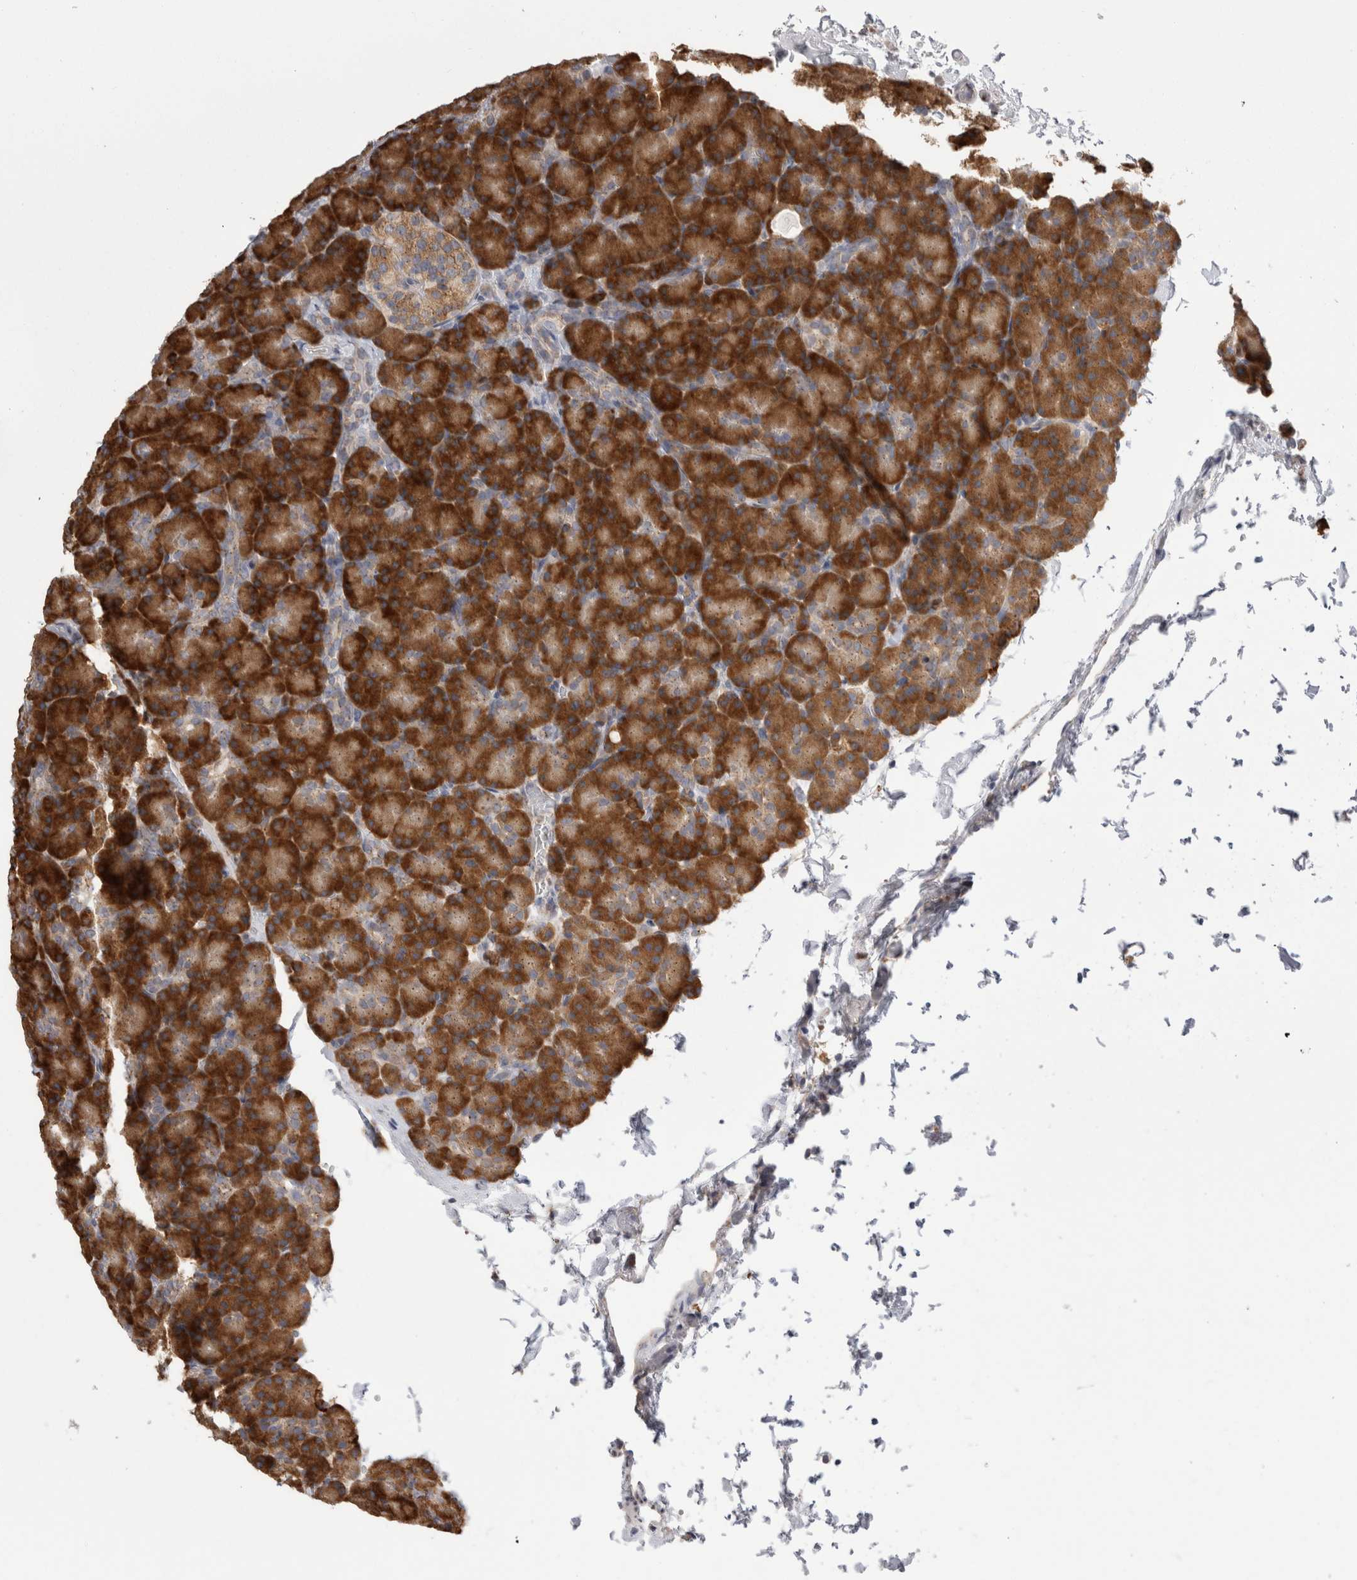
{"staining": {"intensity": "strong", "quantity": ">75%", "location": "cytoplasmic/membranous"}, "tissue": "pancreas", "cell_type": "Exocrine glandular cells", "image_type": "normal", "snomed": [{"axis": "morphology", "description": "Normal tissue, NOS"}, {"axis": "topography", "description": "Pancreas"}], "caption": "Immunohistochemistry (IHC) staining of unremarkable pancreas, which displays high levels of strong cytoplasmic/membranous staining in approximately >75% of exocrine glandular cells indicating strong cytoplasmic/membranous protein staining. The staining was performed using DAB (brown) for protein detection and nuclei were counterstained in hematoxylin (blue).", "gene": "ZNF341", "patient": {"sex": "female", "age": 43}}